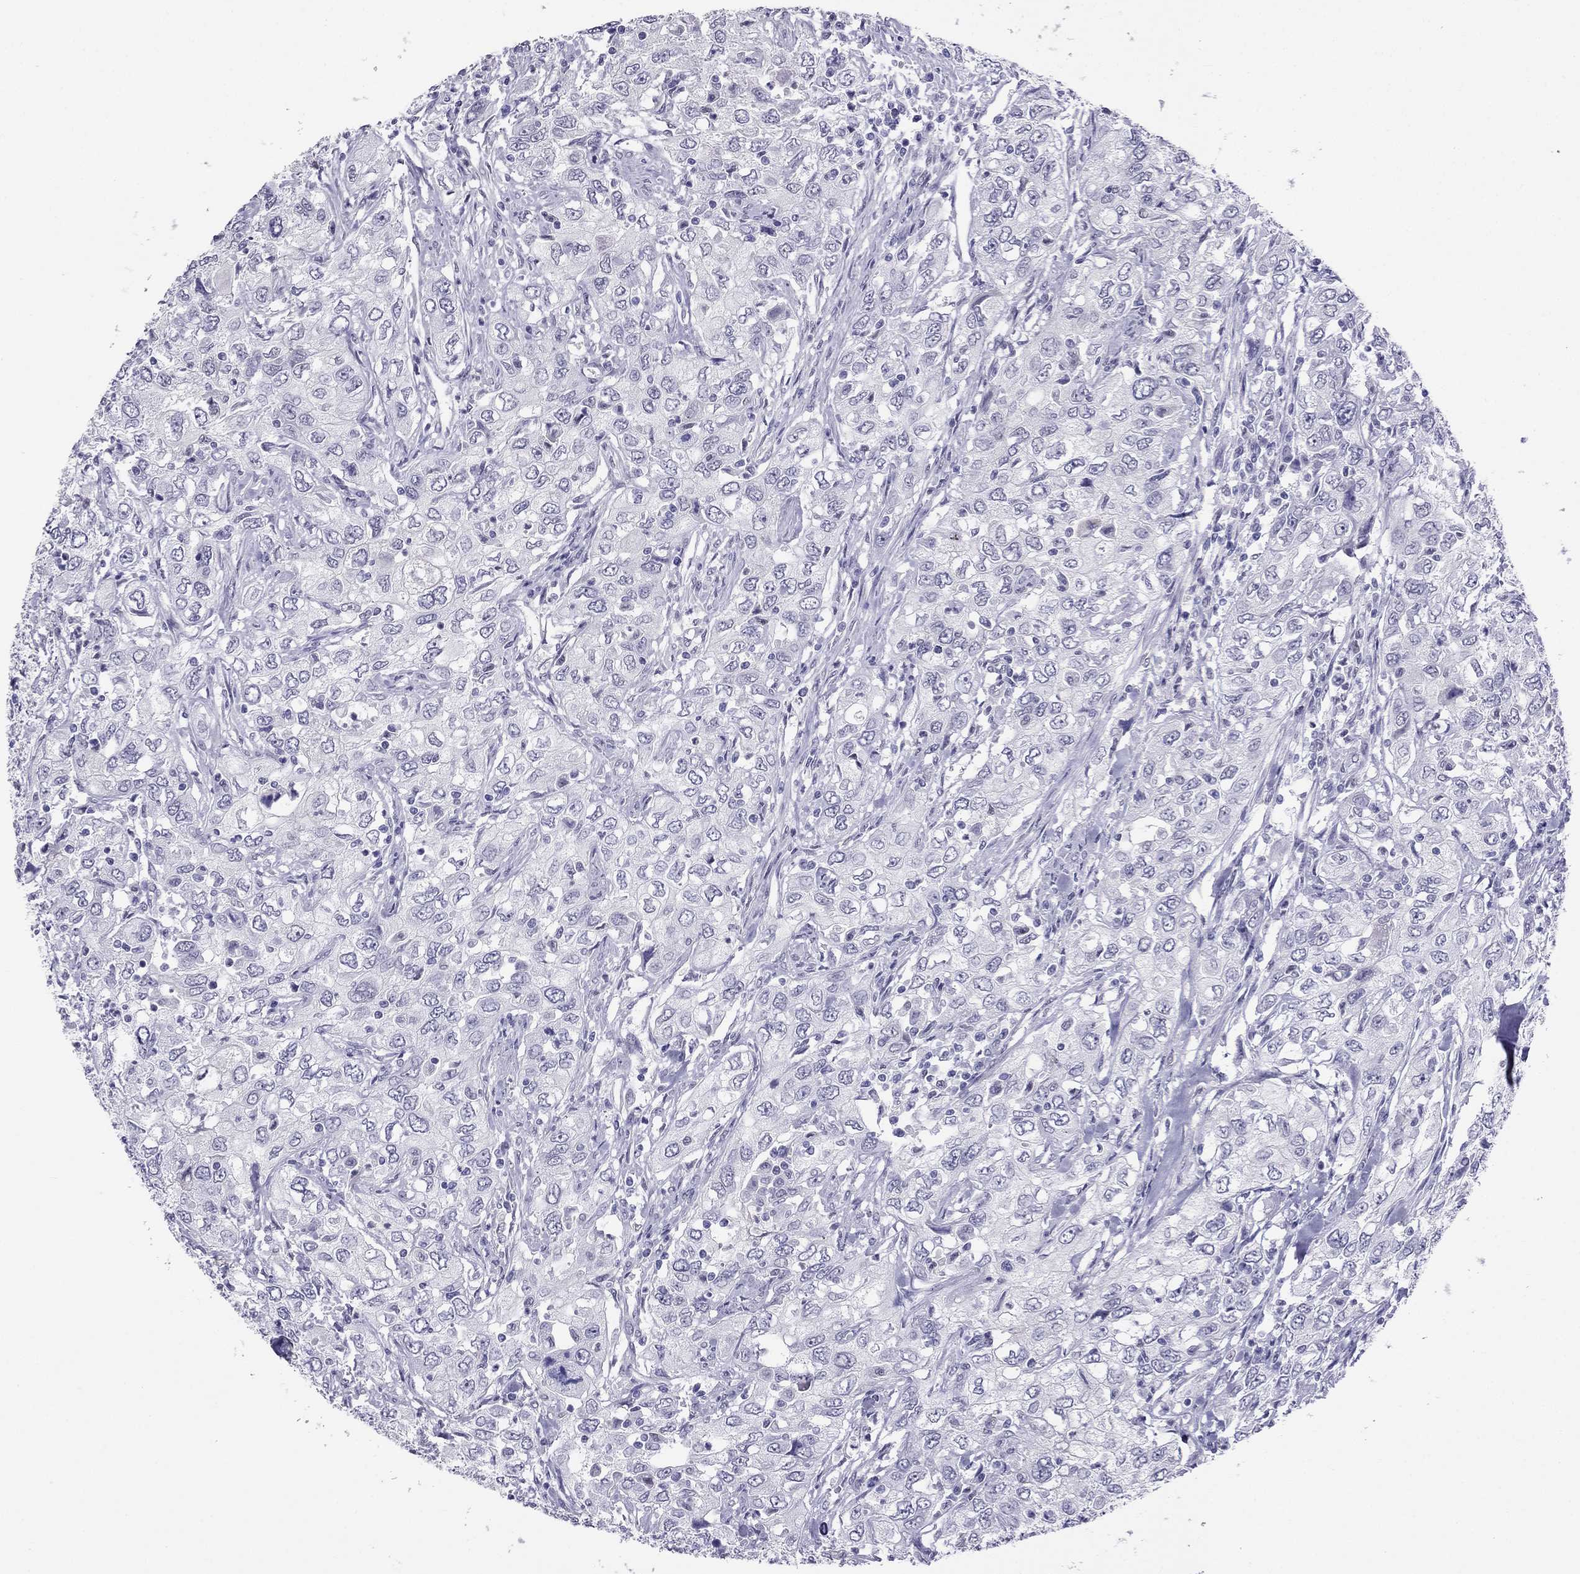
{"staining": {"intensity": "negative", "quantity": "none", "location": "none"}, "tissue": "urothelial cancer", "cell_type": "Tumor cells", "image_type": "cancer", "snomed": [{"axis": "morphology", "description": "Urothelial carcinoma, High grade"}, {"axis": "topography", "description": "Urinary bladder"}], "caption": "This histopathology image is of urothelial carcinoma (high-grade) stained with immunohistochemistry (IHC) to label a protein in brown with the nuclei are counter-stained blue. There is no expression in tumor cells.", "gene": "CROCC2", "patient": {"sex": "male", "age": 76}}